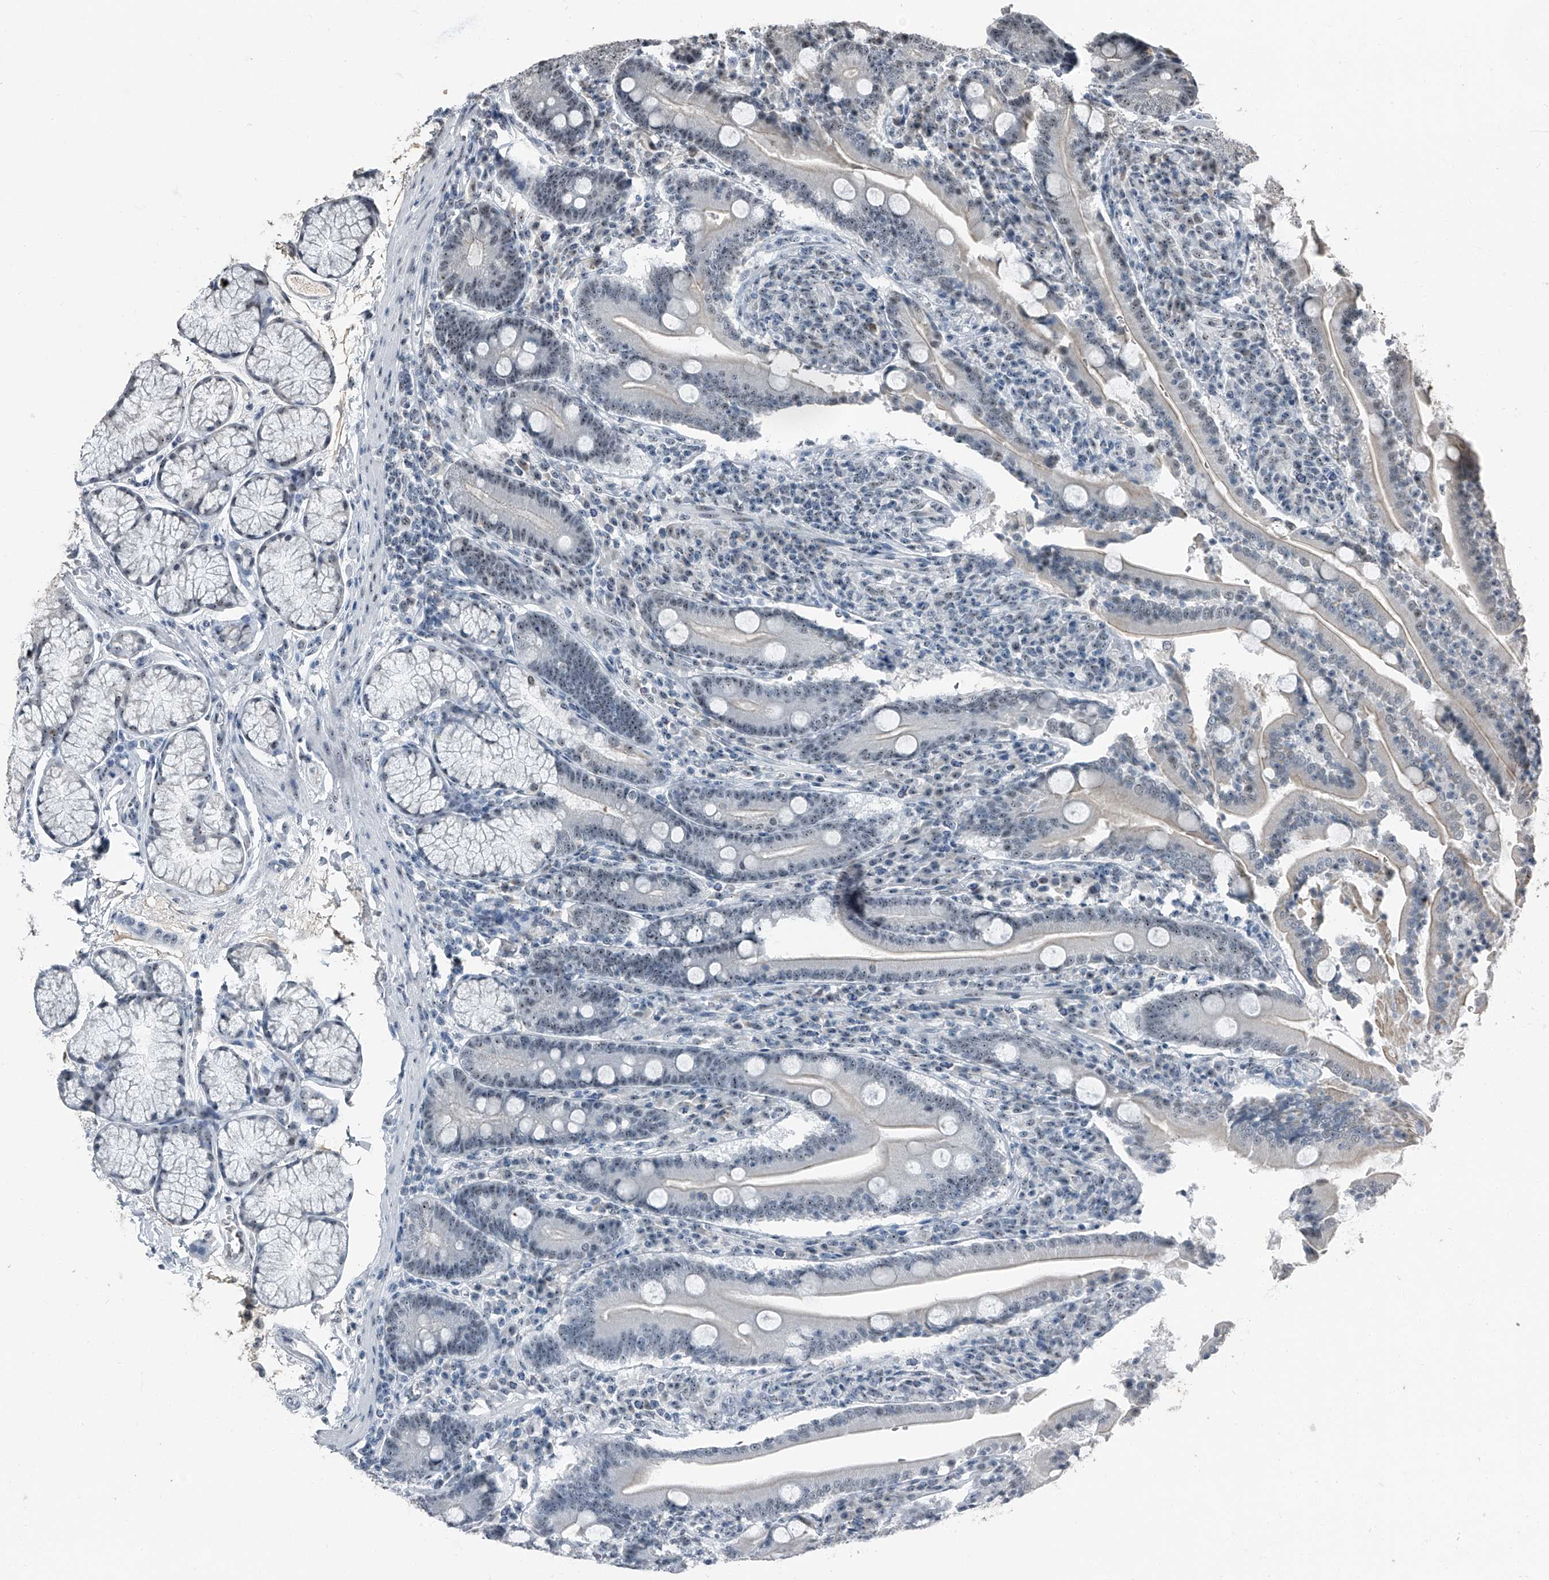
{"staining": {"intensity": "moderate", "quantity": ">75%", "location": "nuclear"}, "tissue": "duodenum", "cell_type": "Glandular cells", "image_type": "normal", "snomed": [{"axis": "morphology", "description": "Normal tissue, NOS"}, {"axis": "topography", "description": "Duodenum"}], "caption": "High-power microscopy captured an IHC micrograph of unremarkable duodenum, revealing moderate nuclear positivity in approximately >75% of glandular cells.", "gene": "TCOF1", "patient": {"sex": "male", "age": 35}}